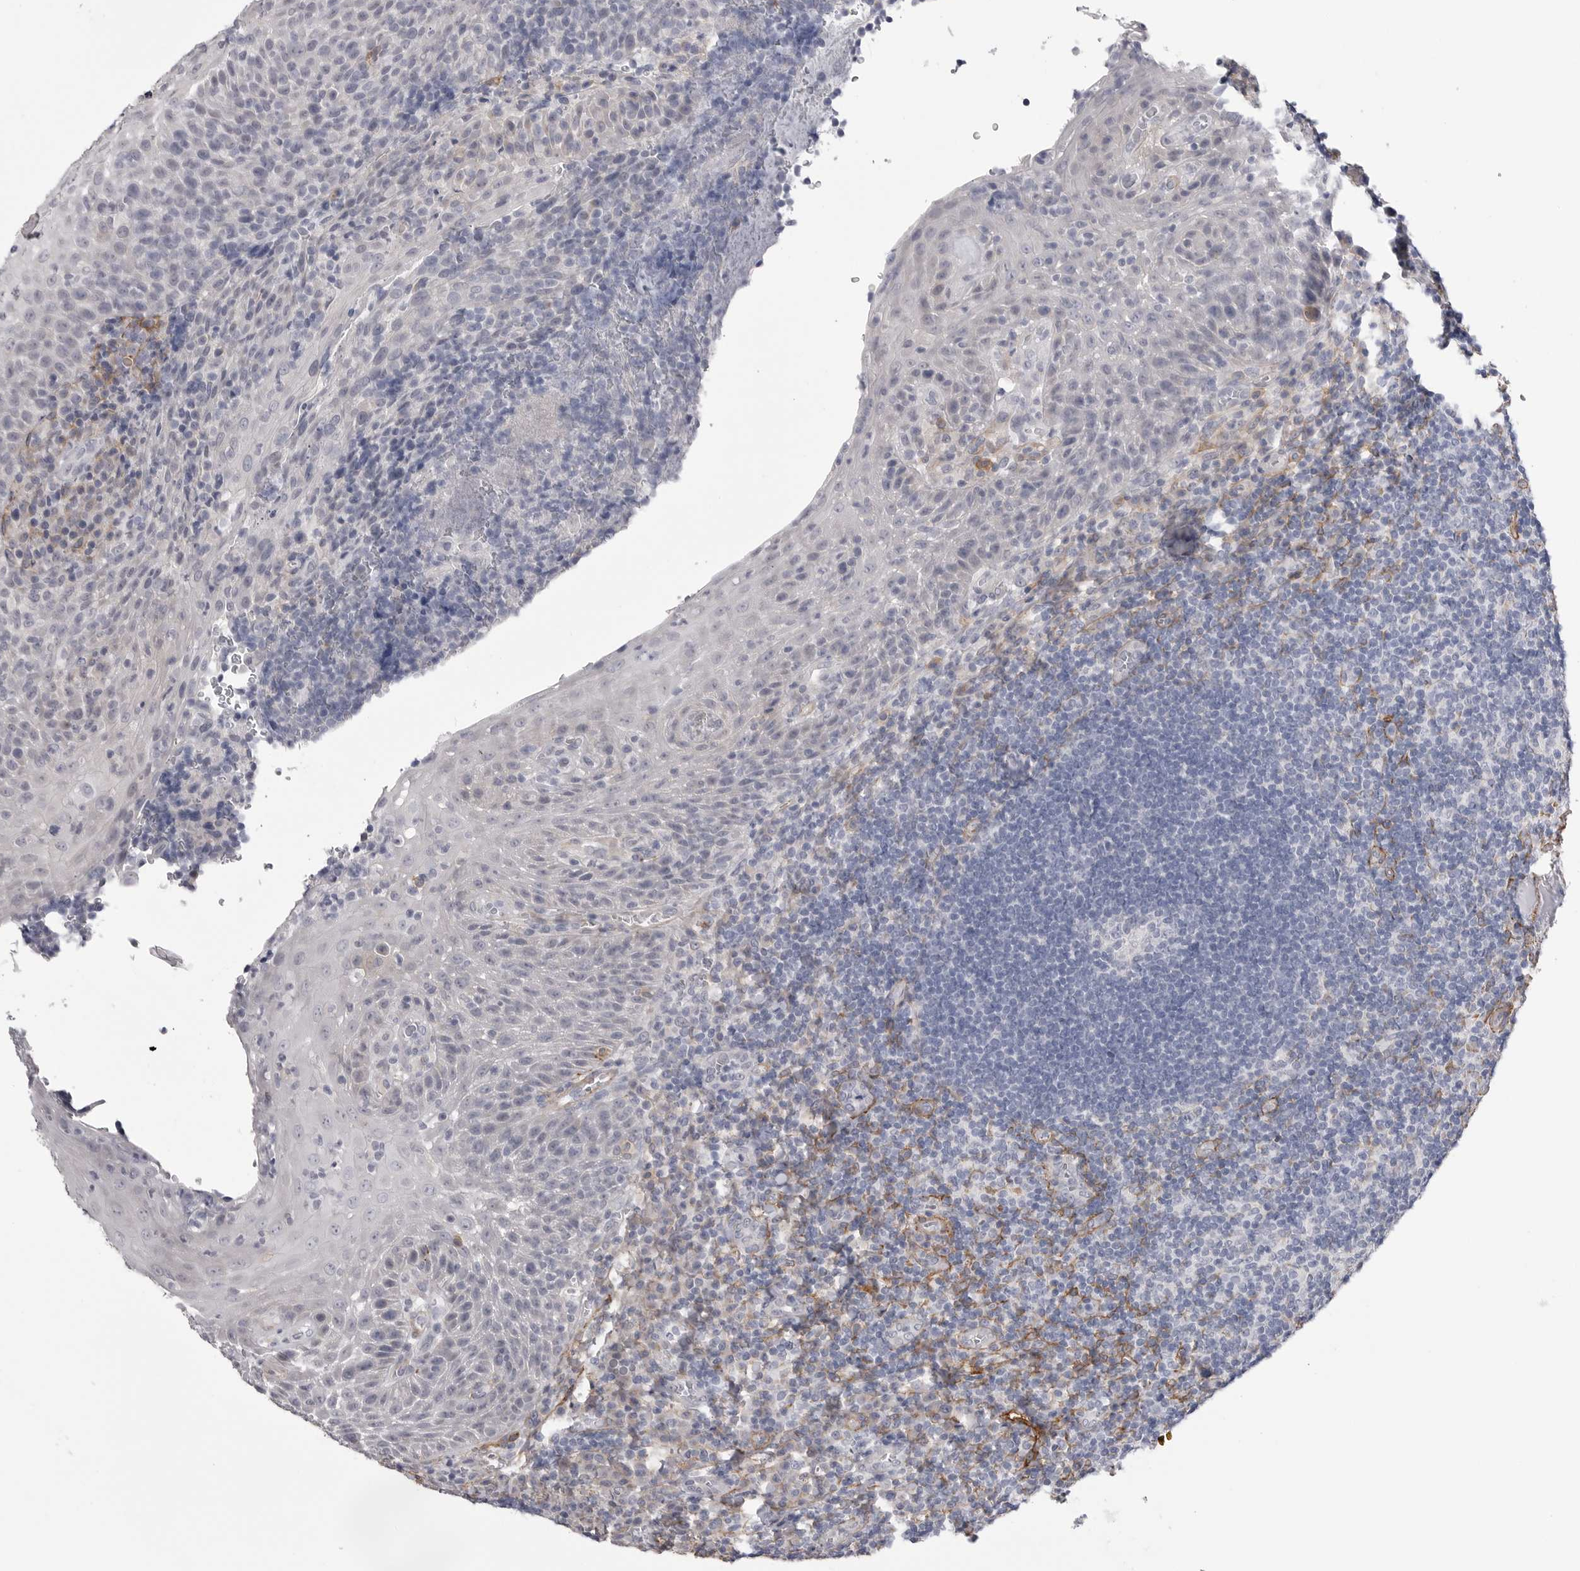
{"staining": {"intensity": "negative", "quantity": "none", "location": "none"}, "tissue": "tonsil", "cell_type": "Germinal center cells", "image_type": "normal", "snomed": [{"axis": "morphology", "description": "Normal tissue, NOS"}, {"axis": "topography", "description": "Tonsil"}], "caption": "The histopathology image demonstrates no significant expression in germinal center cells of tonsil.", "gene": "AKAP12", "patient": {"sex": "male", "age": 37}}